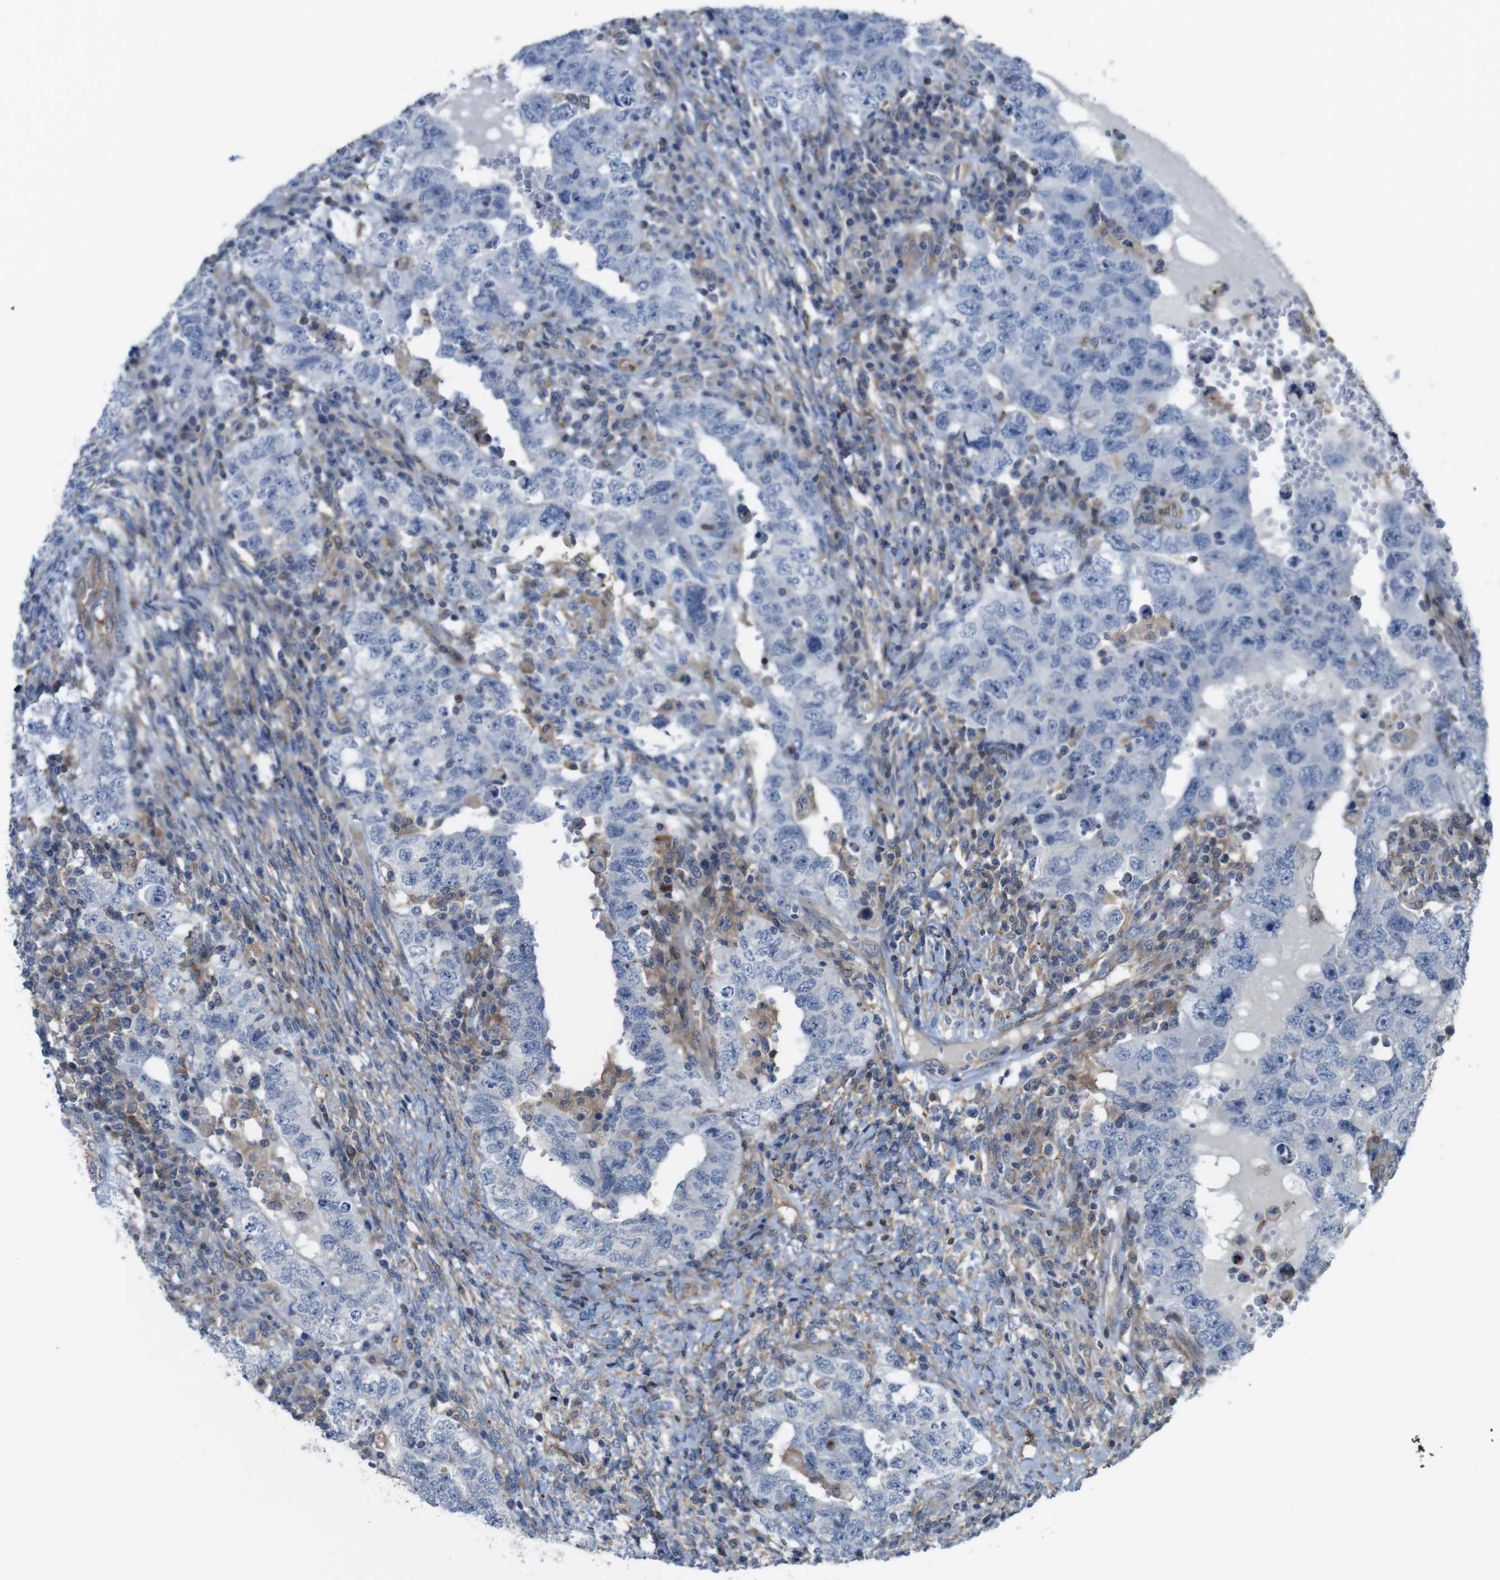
{"staining": {"intensity": "negative", "quantity": "none", "location": "none"}, "tissue": "testis cancer", "cell_type": "Tumor cells", "image_type": "cancer", "snomed": [{"axis": "morphology", "description": "Carcinoma, Embryonal, NOS"}, {"axis": "topography", "description": "Testis"}], "caption": "Immunohistochemistry (IHC) histopathology image of neoplastic tissue: human embryonal carcinoma (testis) stained with DAB (3,3'-diaminobenzidine) exhibits no significant protein expression in tumor cells.", "gene": "PCOLCE2", "patient": {"sex": "male", "age": 26}}